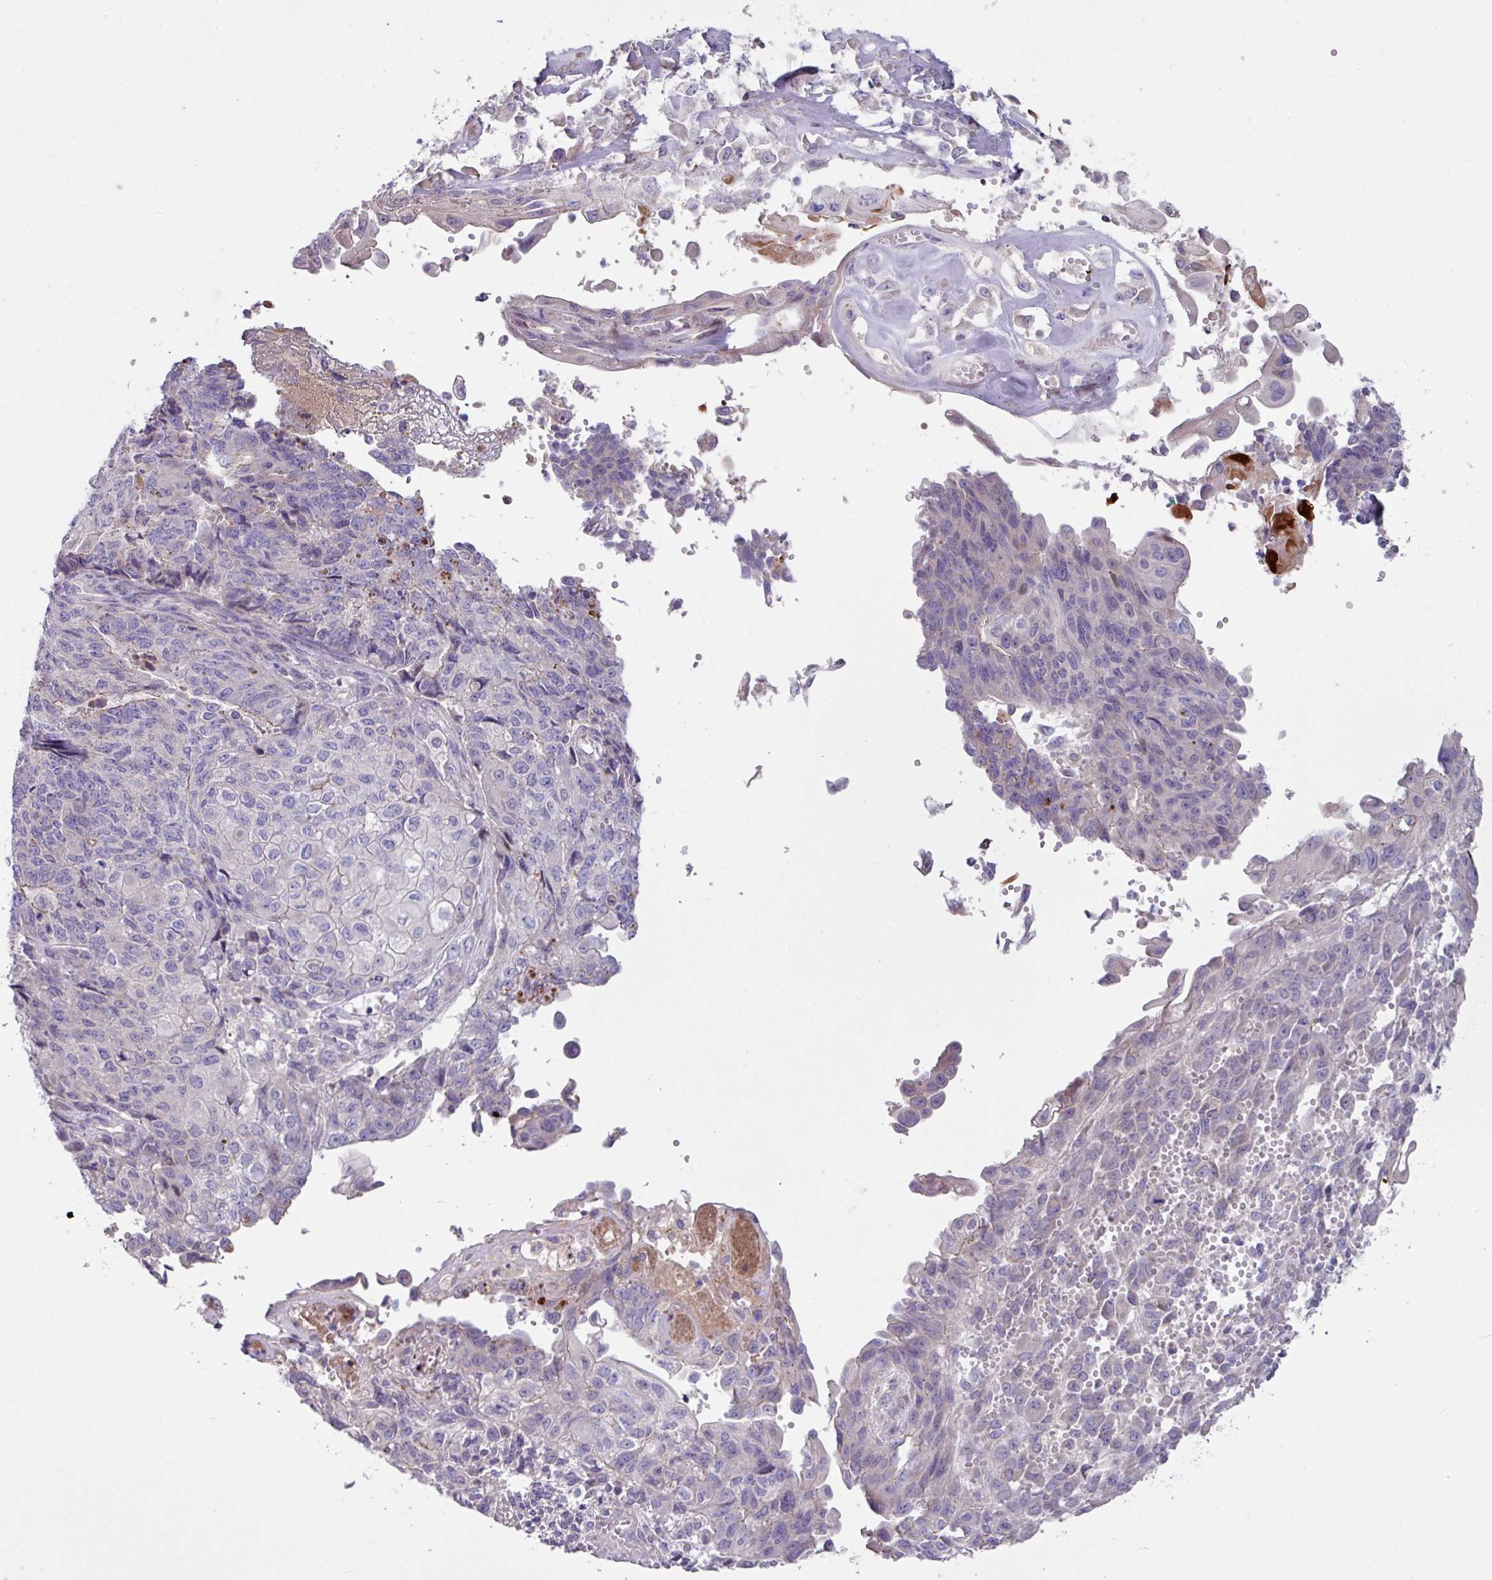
{"staining": {"intensity": "negative", "quantity": "none", "location": "none"}, "tissue": "endometrial cancer", "cell_type": "Tumor cells", "image_type": "cancer", "snomed": [{"axis": "morphology", "description": "Adenocarcinoma, NOS"}, {"axis": "topography", "description": "Endometrium"}], "caption": "The image shows no staining of tumor cells in endometrial cancer (adenocarcinoma).", "gene": "IQCJ", "patient": {"sex": "female", "age": 32}}